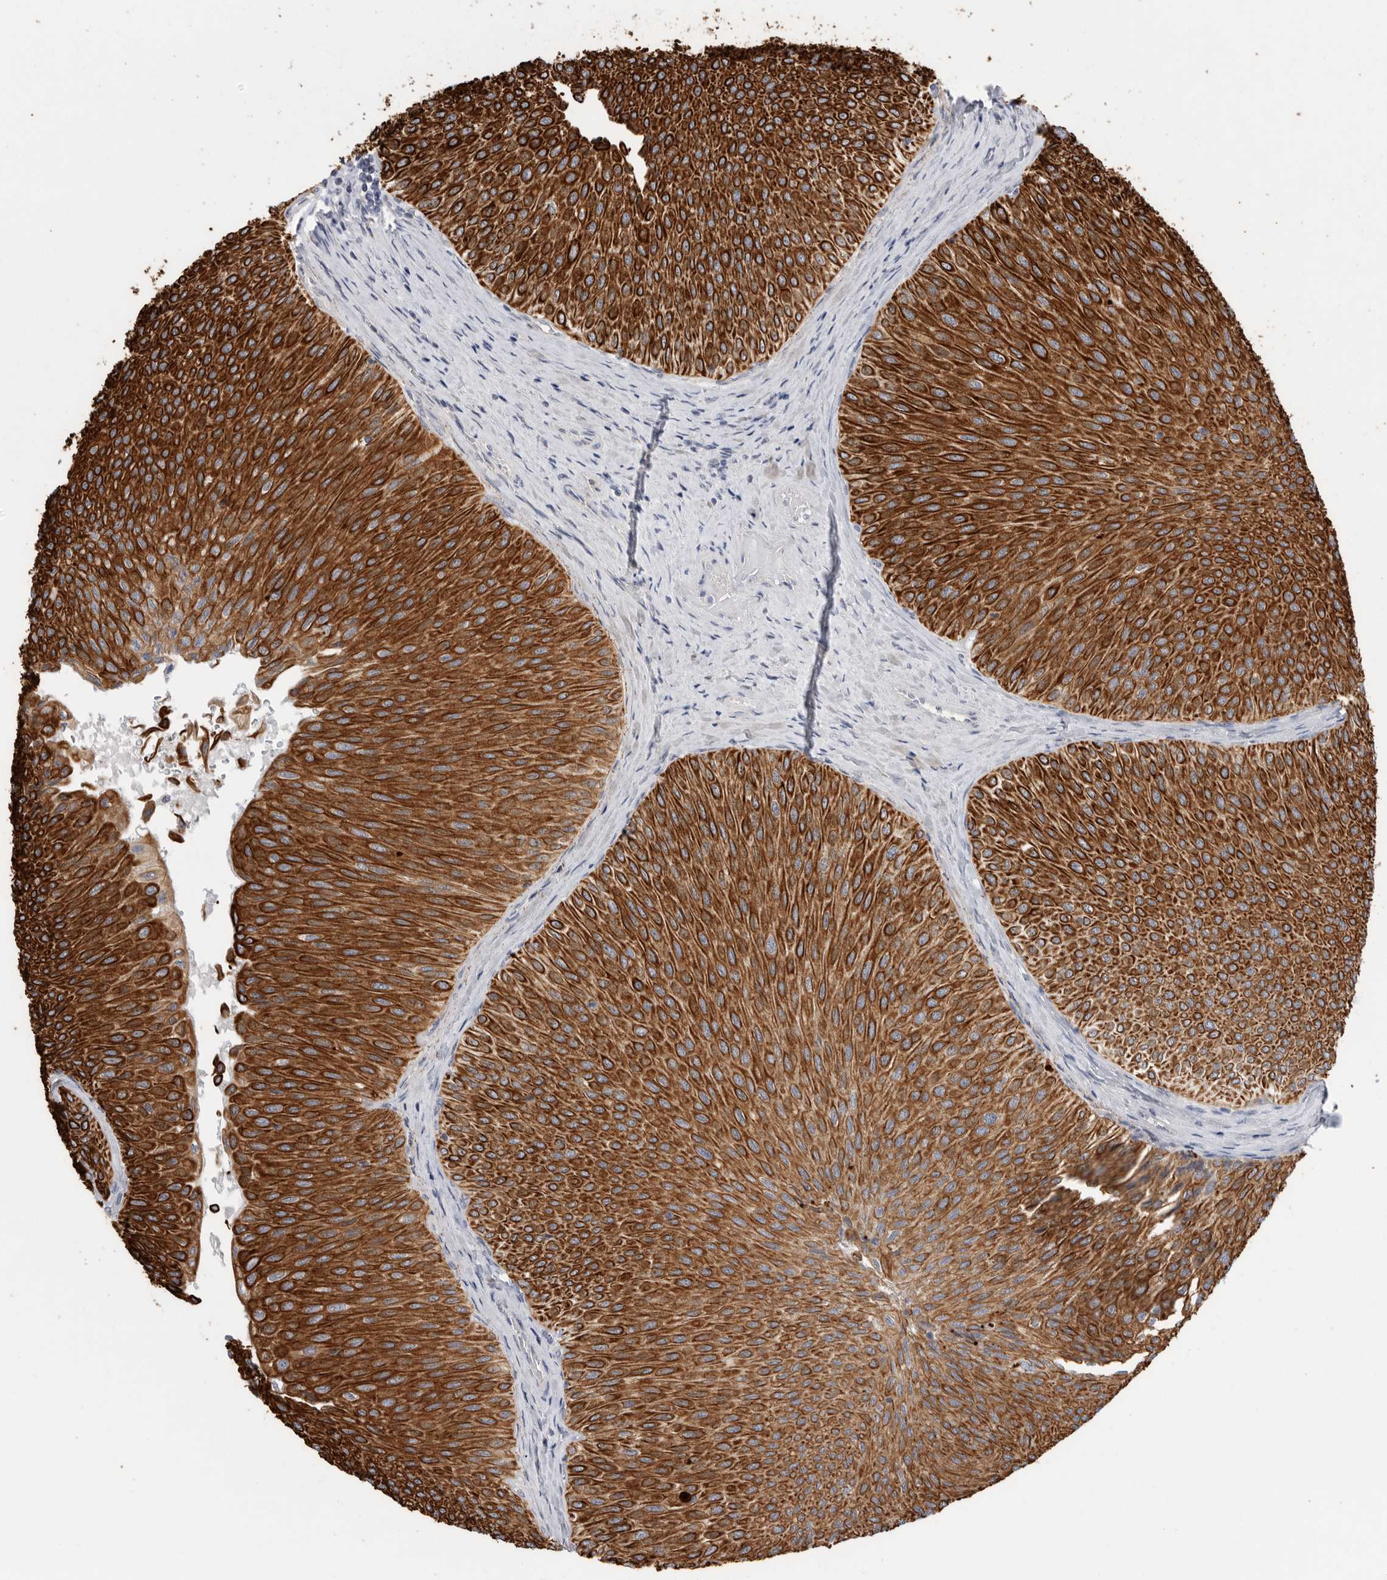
{"staining": {"intensity": "strong", "quantity": ">75%", "location": "cytoplasmic/membranous"}, "tissue": "urothelial cancer", "cell_type": "Tumor cells", "image_type": "cancer", "snomed": [{"axis": "morphology", "description": "Urothelial carcinoma, Low grade"}, {"axis": "topography", "description": "Urinary bladder"}], "caption": "Low-grade urothelial carcinoma stained for a protein shows strong cytoplasmic/membranous positivity in tumor cells.", "gene": "MTFR1L", "patient": {"sex": "male", "age": 78}}